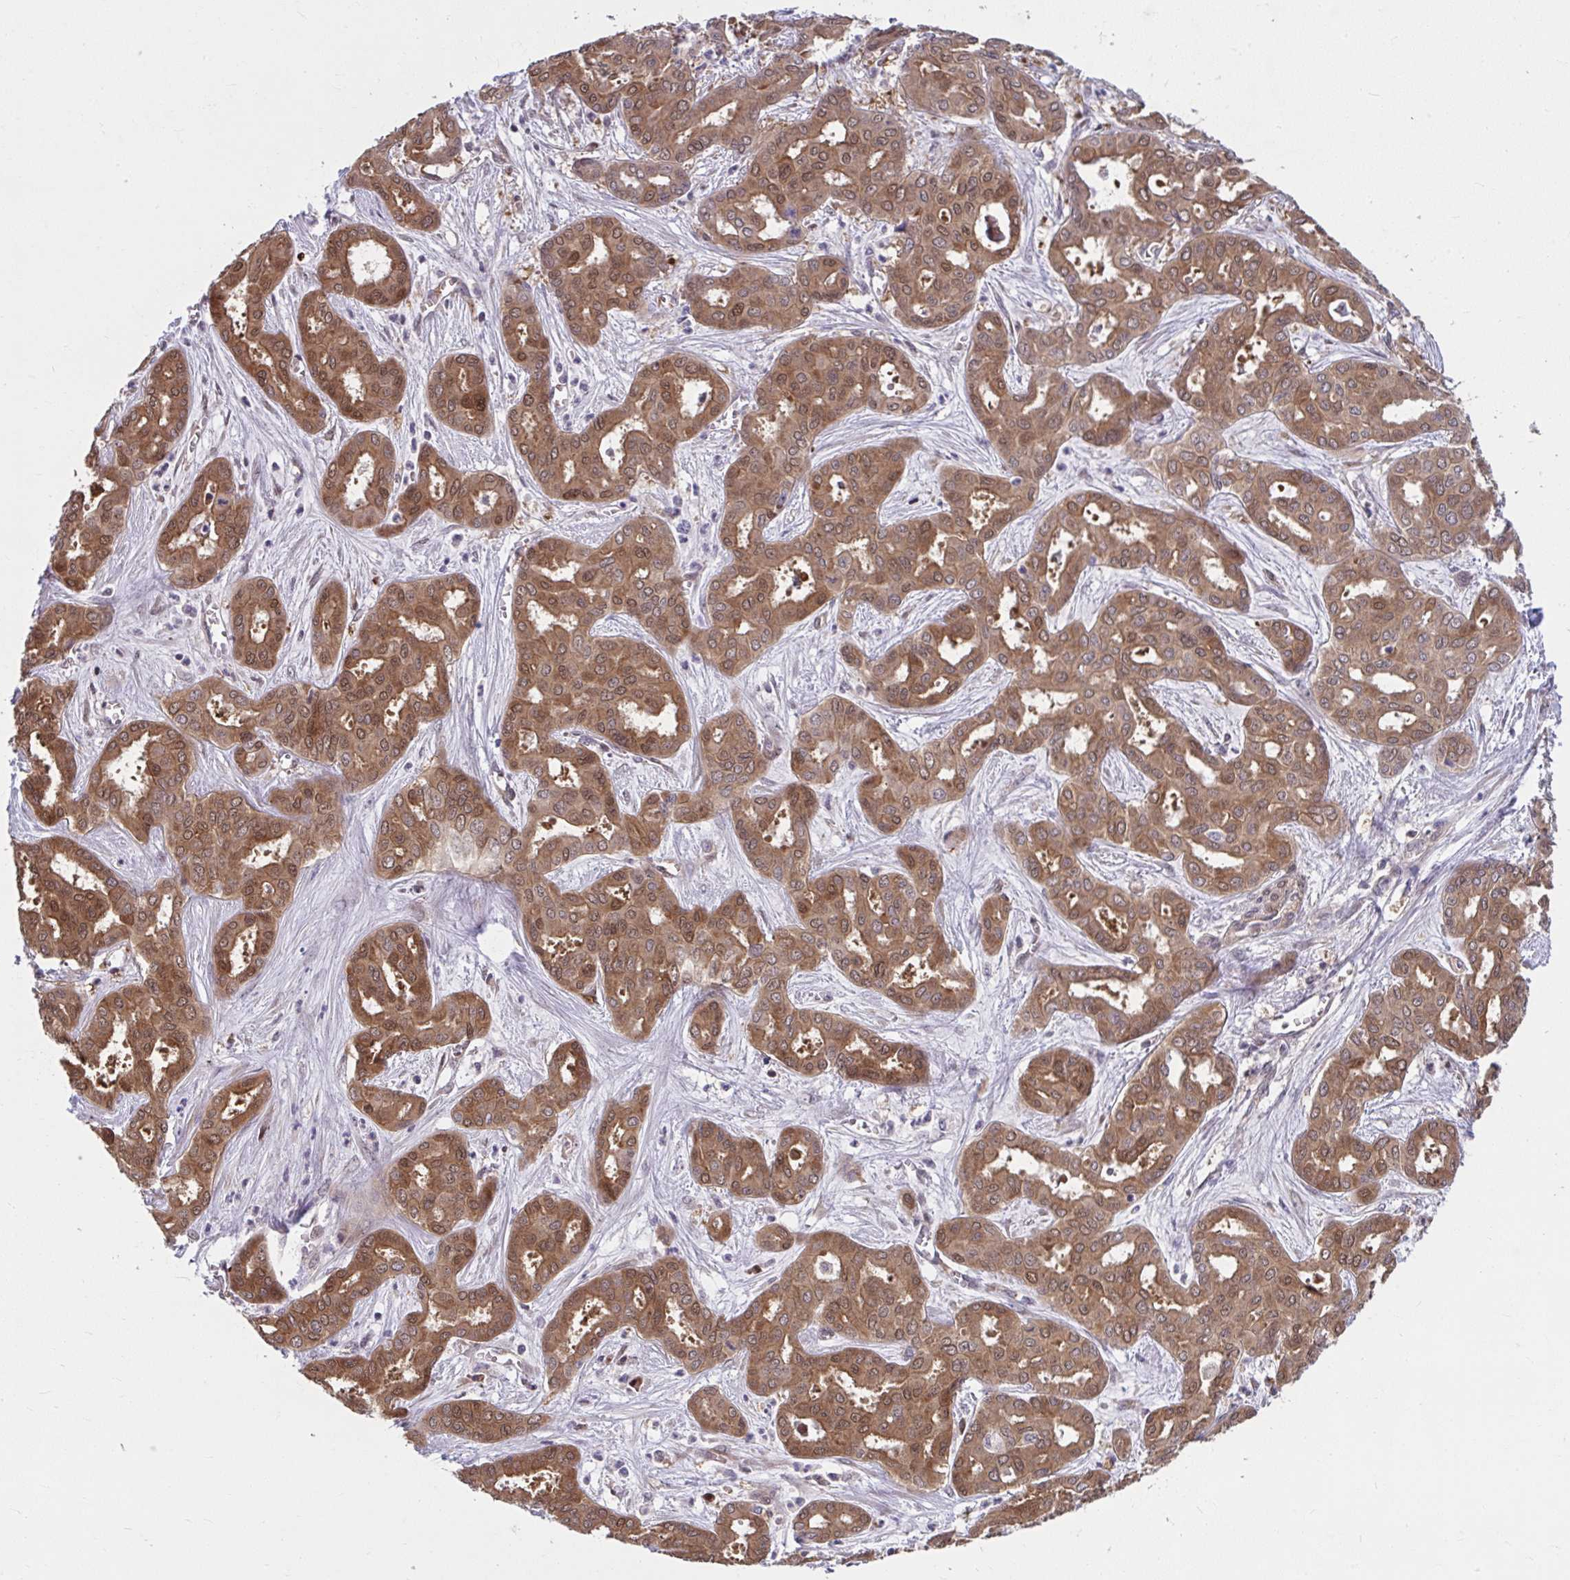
{"staining": {"intensity": "moderate", "quantity": ">75%", "location": "cytoplasmic/membranous,nuclear"}, "tissue": "liver cancer", "cell_type": "Tumor cells", "image_type": "cancer", "snomed": [{"axis": "morphology", "description": "Cholangiocarcinoma"}, {"axis": "topography", "description": "Liver"}], "caption": "Human liver cancer stained for a protein (brown) reveals moderate cytoplasmic/membranous and nuclear positive positivity in approximately >75% of tumor cells.", "gene": "PCDHB7", "patient": {"sex": "female", "age": 64}}